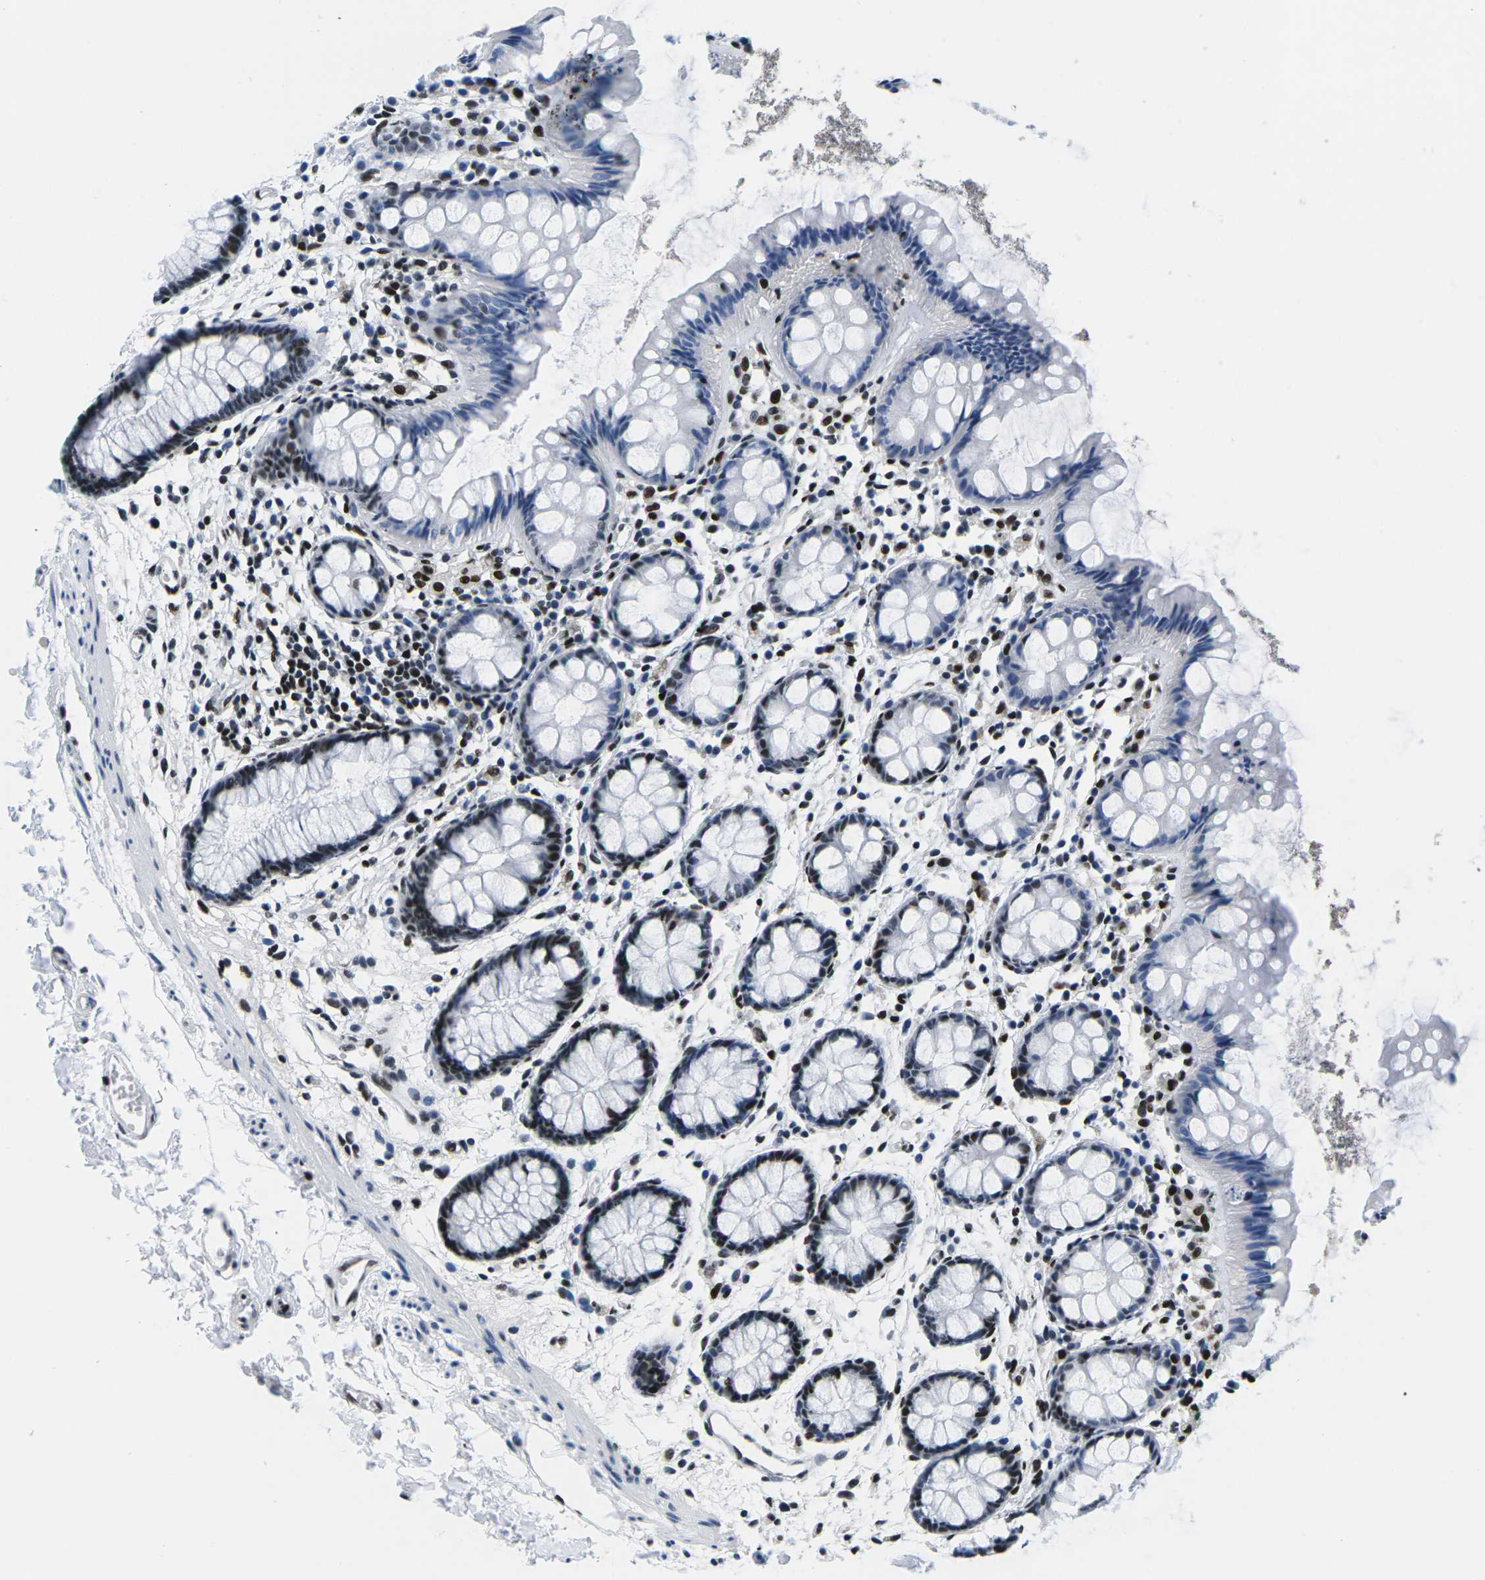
{"staining": {"intensity": "strong", "quantity": "25%-75%", "location": "nuclear"}, "tissue": "rectum", "cell_type": "Glandular cells", "image_type": "normal", "snomed": [{"axis": "morphology", "description": "Normal tissue, NOS"}, {"axis": "topography", "description": "Rectum"}], "caption": "High-magnification brightfield microscopy of normal rectum stained with DAB (brown) and counterstained with hematoxylin (blue). glandular cells exhibit strong nuclear positivity is present in about25%-75% of cells.", "gene": "ATF1", "patient": {"sex": "female", "age": 66}}